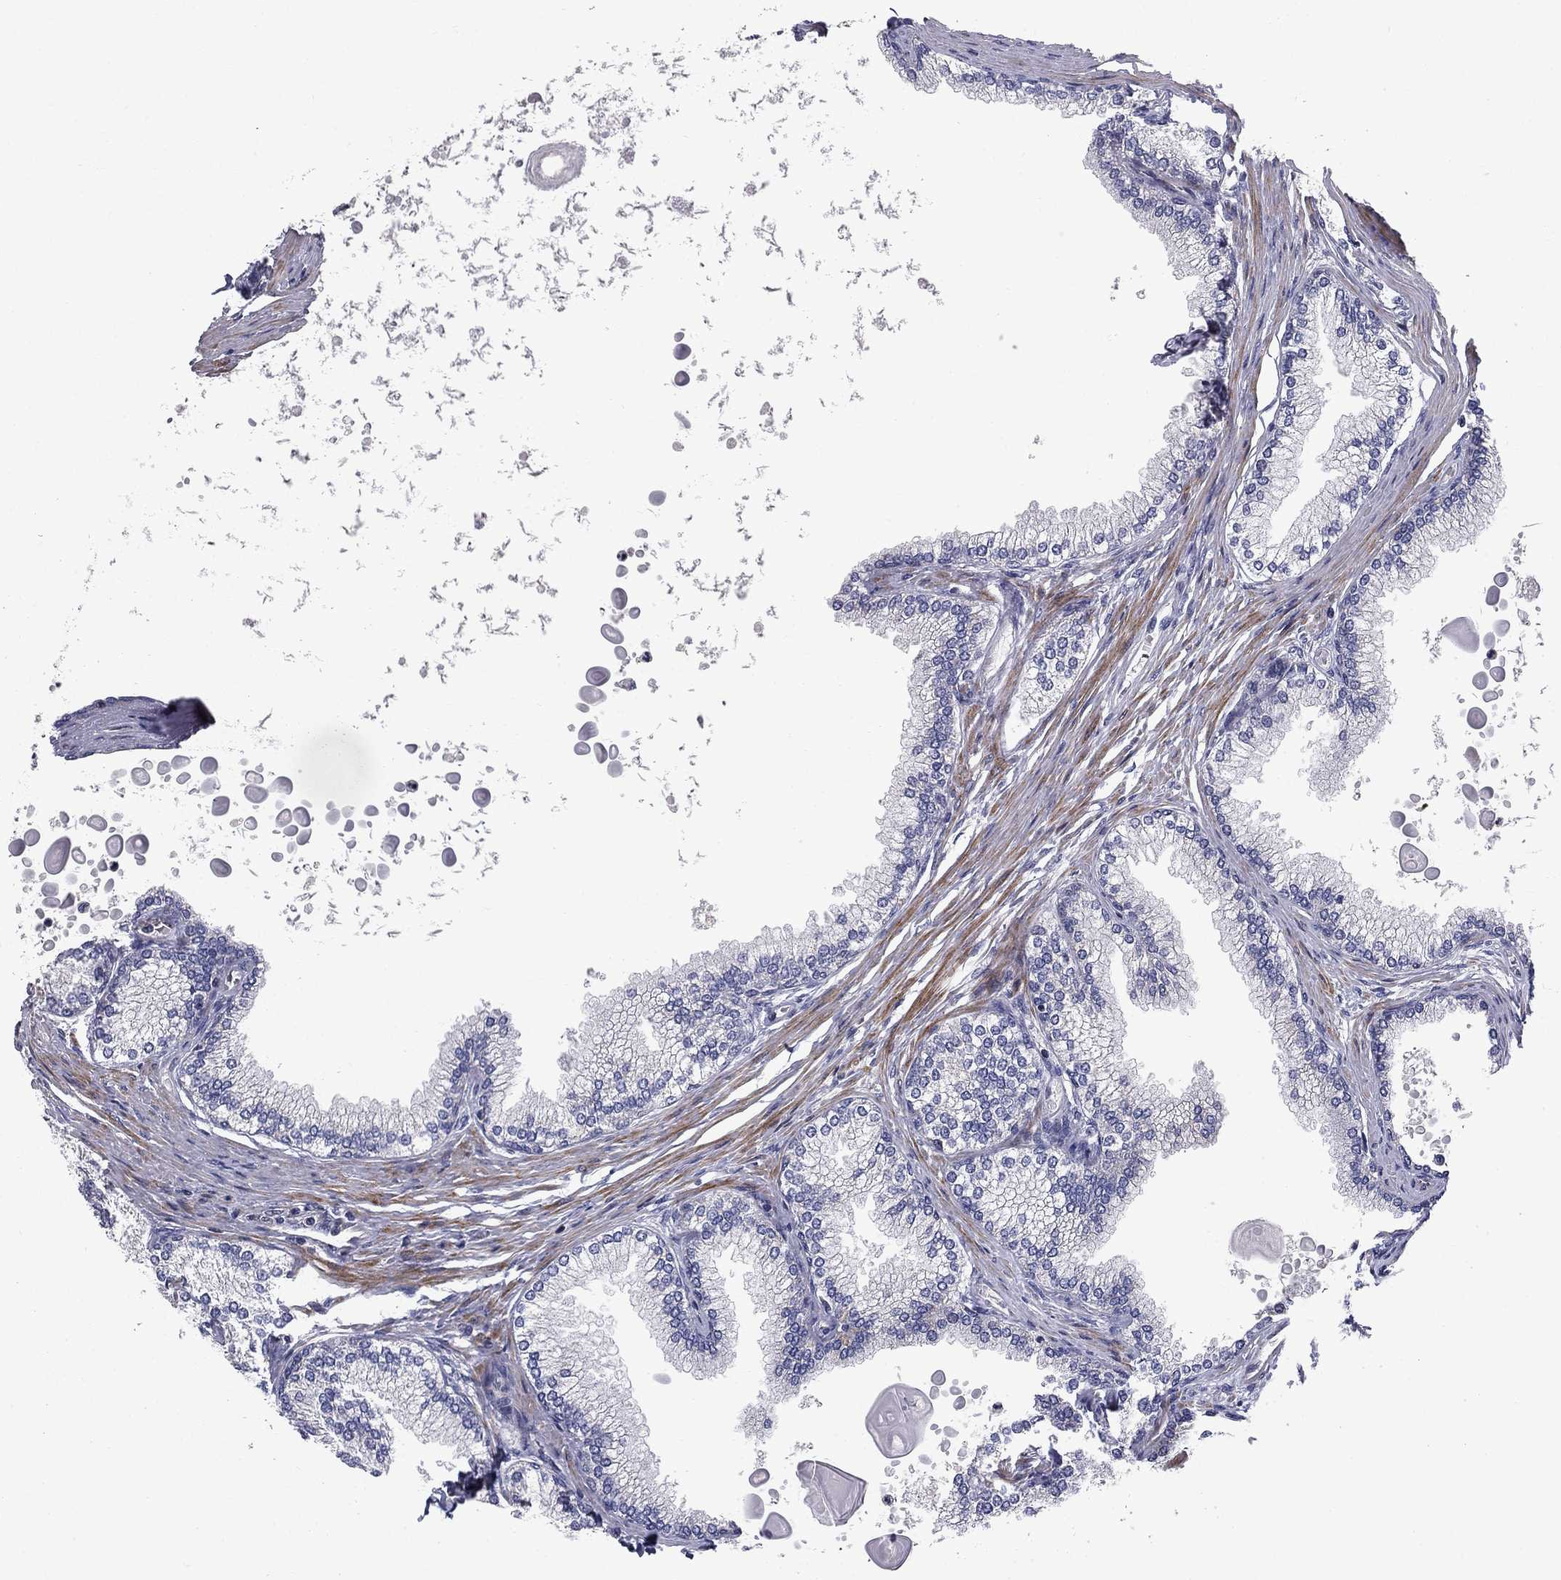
{"staining": {"intensity": "negative", "quantity": "none", "location": "none"}, "tissue": "prostate", "cell_type": "Glandular cells", "image_type": "normal", "snomed": [{"axis": "morphology", "description": "Normal tissue, NOS"}, {"axis": "topography", "description": "Prostate"}], "caption": "High magnification brightfield microscopy of benign prostate stained with DAB (brown) and counterstained with hematoxylin (blue): glandular cells show no significant positivity. The staining is performed using DAB brown chromogen with nuclei counter-stained in using hematoxylin.", "gene": "MIOS", "patient": {"sex": "male", "age": 72}}